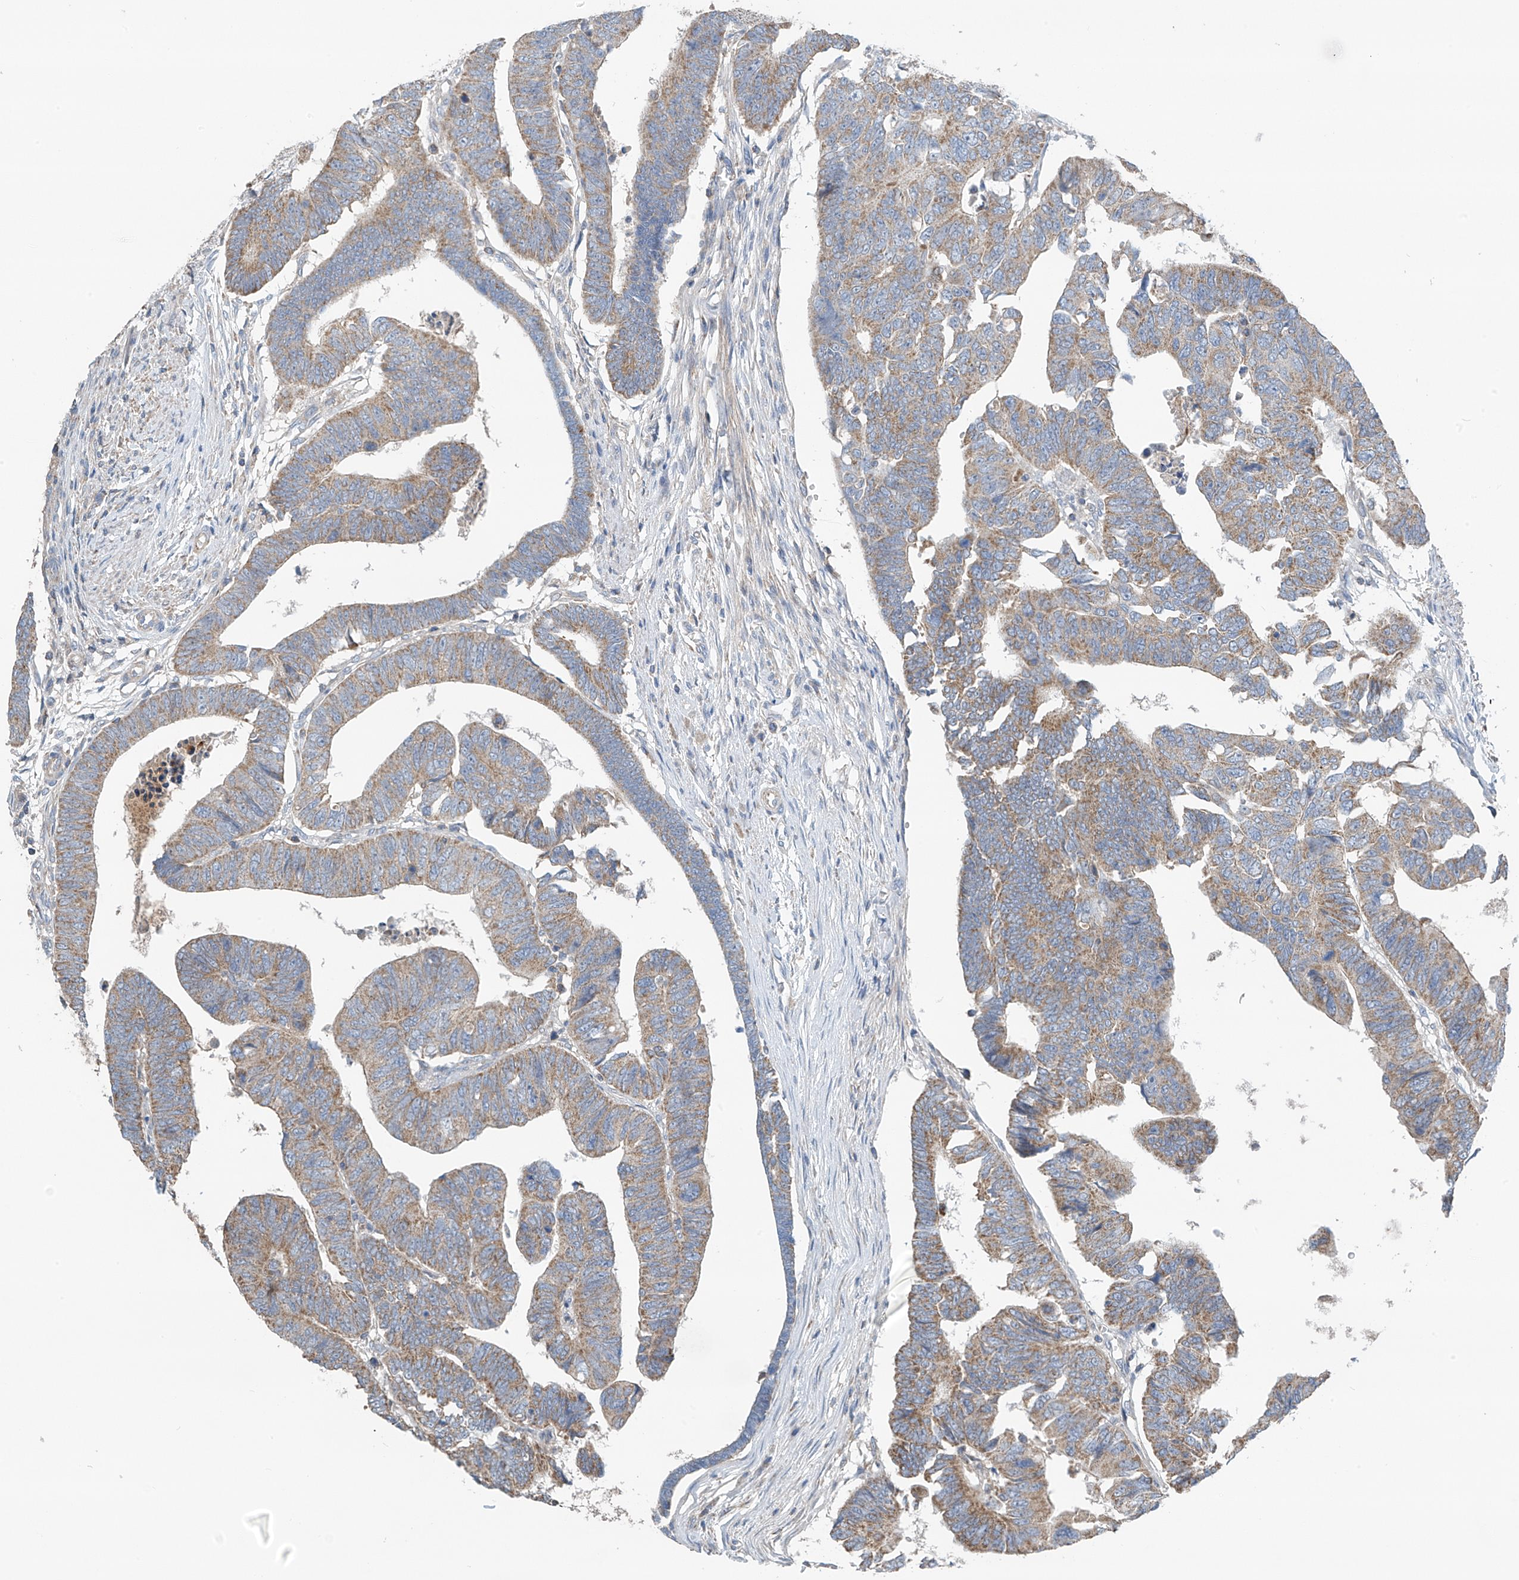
{"staining": {"intensity": "moderate", "quantity": ">75%", "location": "cytoplasmic/membranous"}, "tissue": "colorectal cancer", "cell_type": "Tumor cells", "image_type": "cancer", "snomed": [{"axis": "morphology", "description": "Adenocarcinoma, NOS"}, {"axis": "topography", "description": "Rectum"}], "caption": "Colorectal adenocarcinoma stained with DAB immunohistochemistry shows medium levels of moderate cytoplasmic/membranous expression in about >75% of tumor cells. (DAB = brown stain, brightfield microscopy at high magnification).", "gene": "SYN3", "patient": {"sex": "female", "age": 65}}